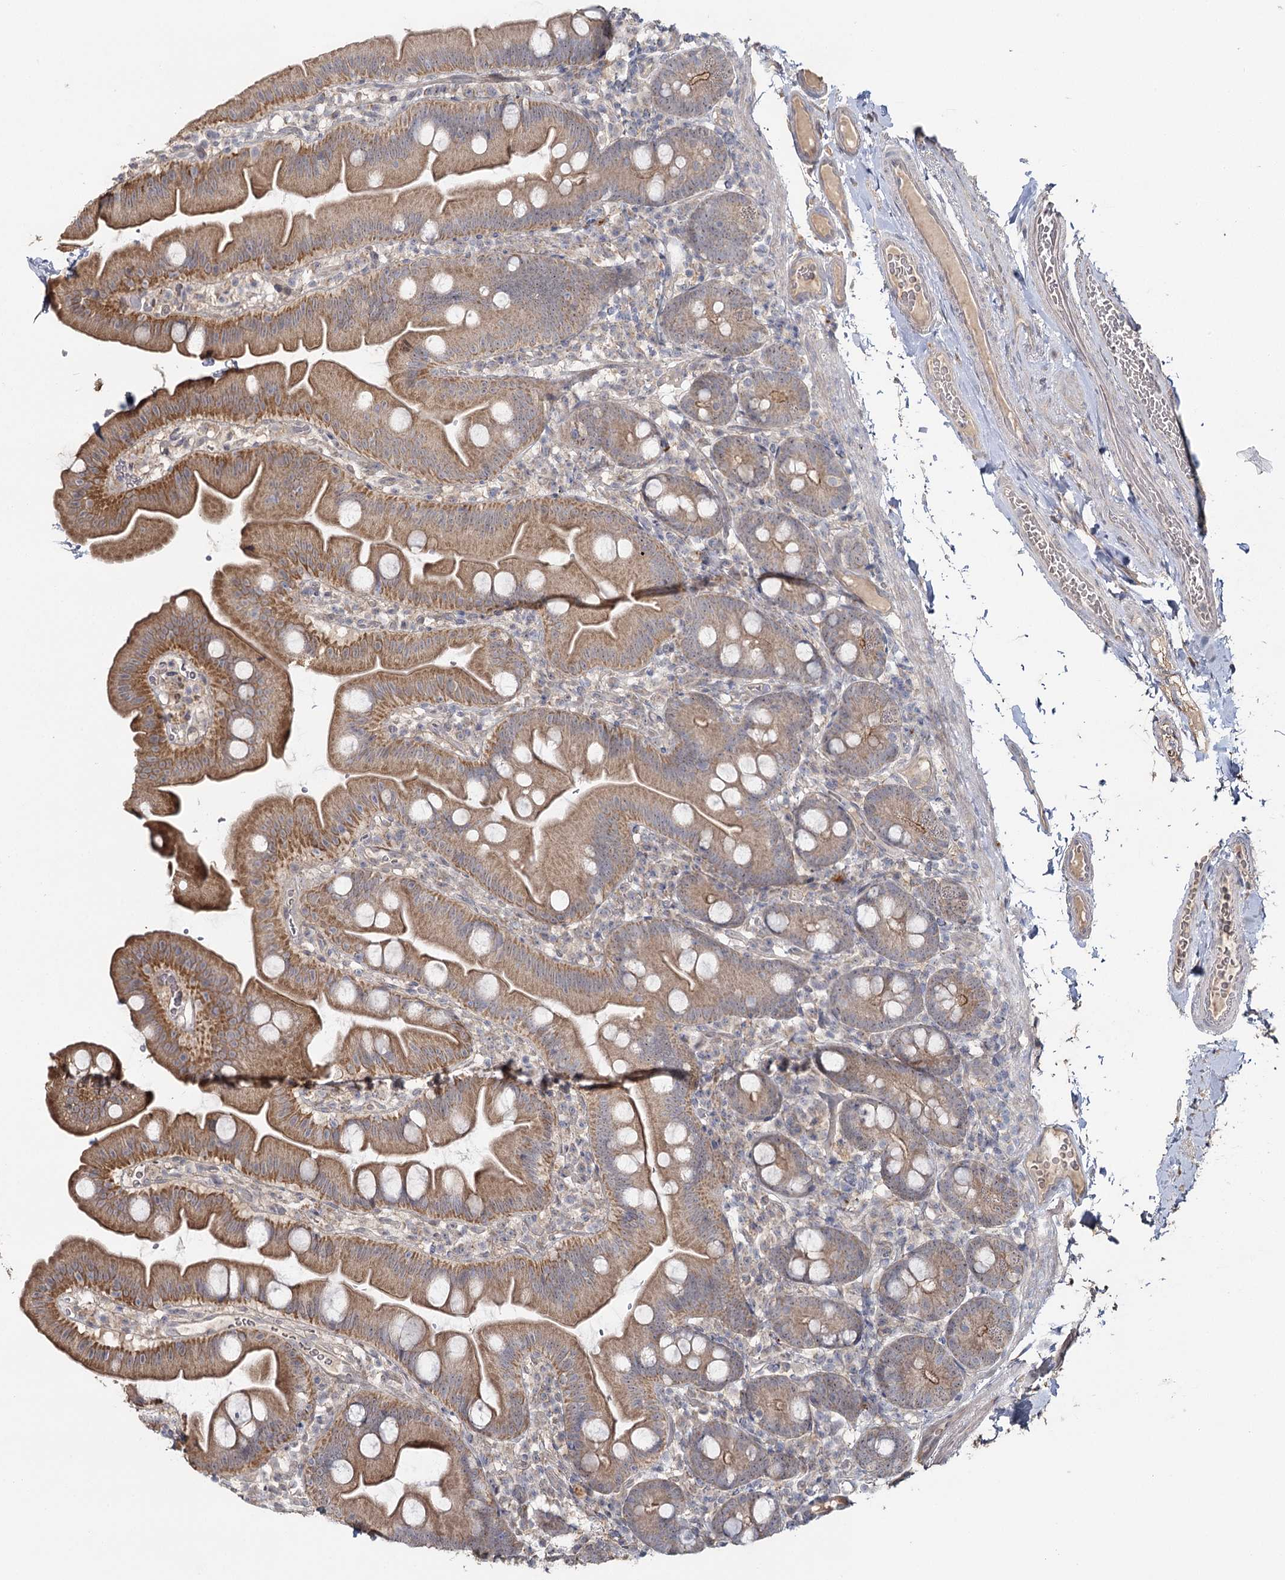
{"staining": {"intensity": "moderate", "quantity": ">75%", "location": "cytoplasmic/membranous"}, "tissue": "small intestine", "cell_type": "Glandular cells", "image_type": "normal", "snomed": [{"axis": "morphology", "description": "Normal tissue, NOS"}, {"axis": "topography", "description": "Small intestine"}], "caption": "High-magnification brightfield microscopy of unremarkable small intestine stained with DAB (brown) and counterstained with hematoxylin (blue). glandular cells exhibit moderate cytoplasmic/membranous staining is appreciated in about>75% of cells. The staining is performed using DAB (3,3'-diaminobenzidine) brown chromogen to label protein expression. The nuclei are counter-stained blue using hematoxylin.", "gene": "ANGPTL5", "patient": {"sex": "female", "age": 68}}